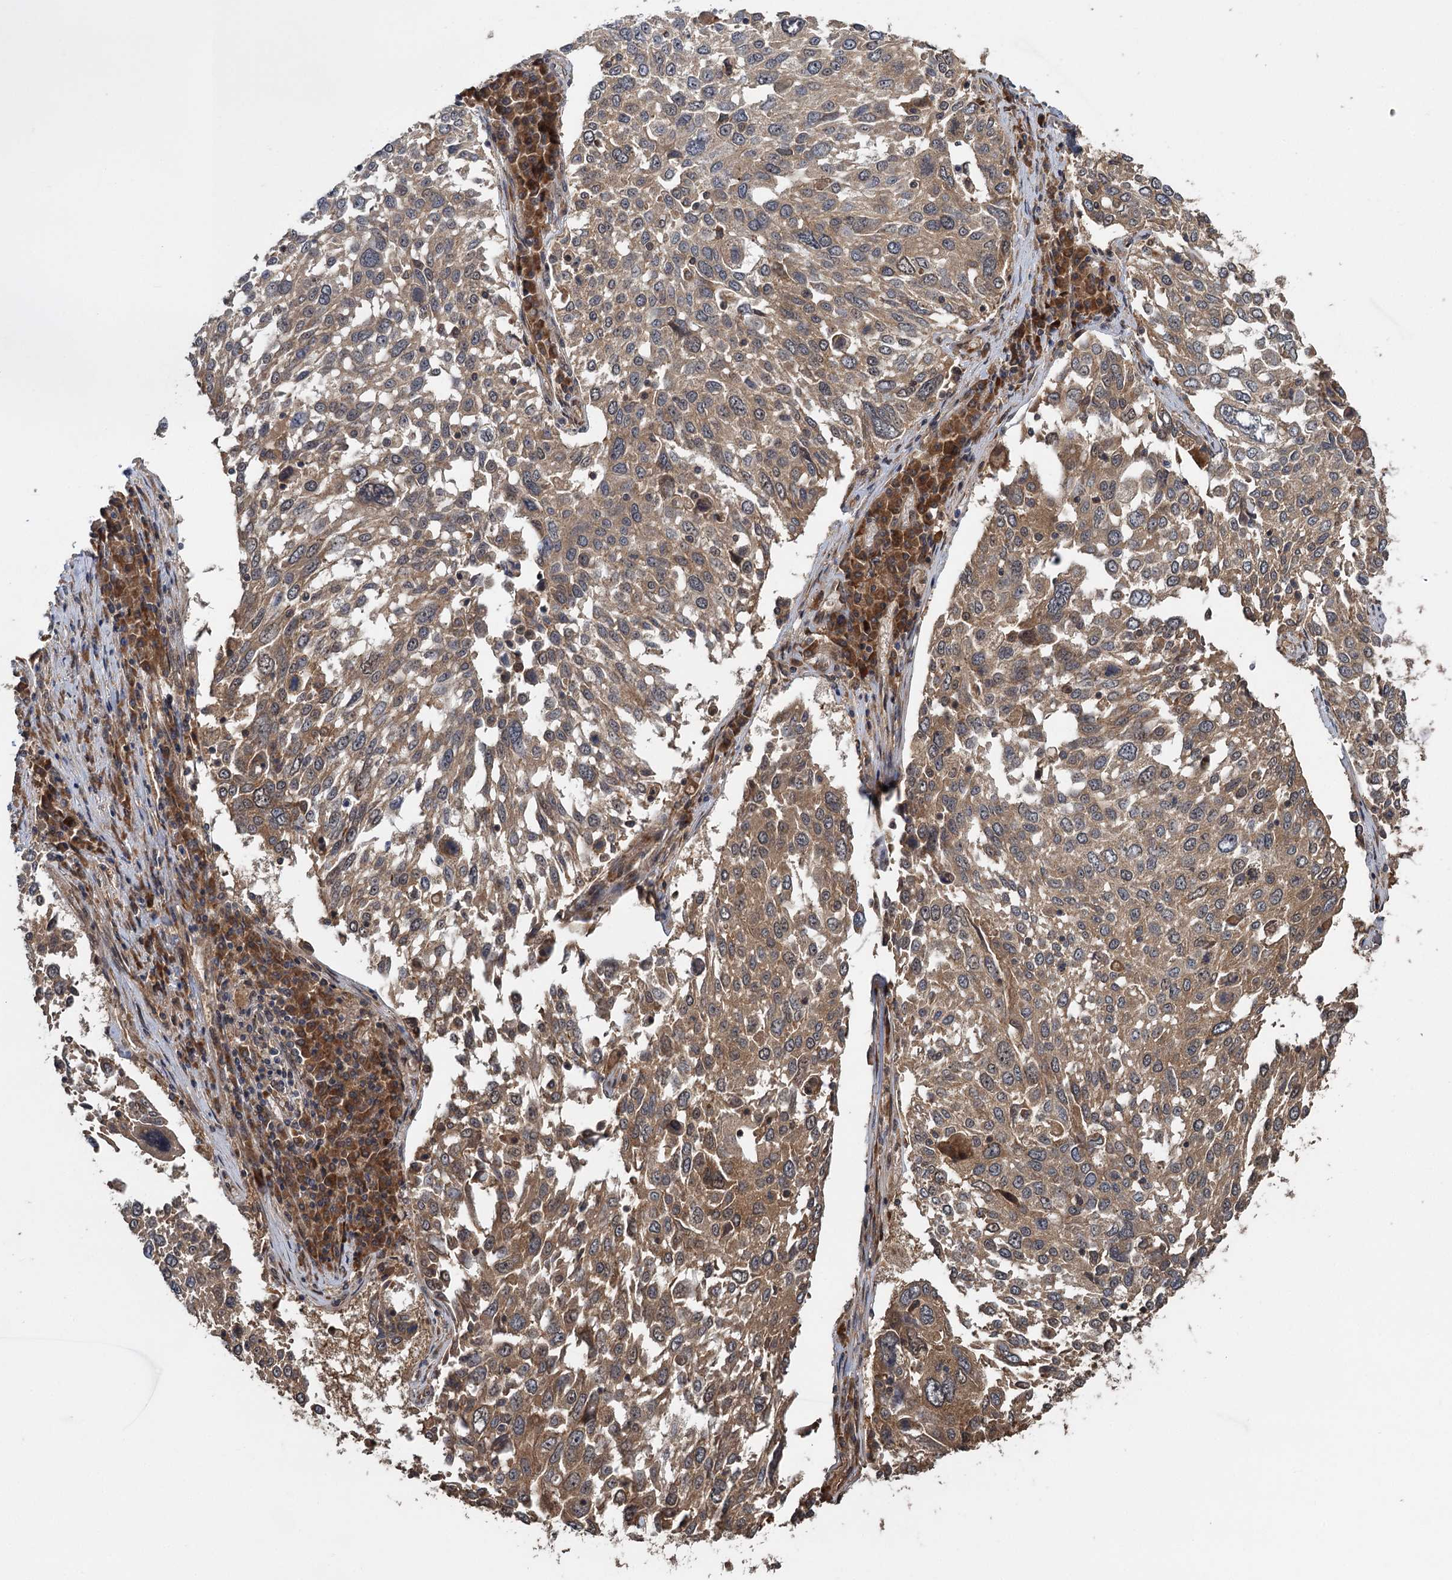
{"staining": {"intensity": "moderate", "quantity": ">75%", "location": "cytoplasmic/membranous"}, "tissue": "lung cancer", "cell_type": "Tumor cells", "image_type": "cancer", "snomed": [{"axis": "morphology", "description": "Squamous cell carcinoma, NOS"}, {"axis": "topography", "description": "Lung"}], "caption": "Moderate cytoplasmic/membranous staining is identified in about >75% of tumor cells in lung cancer.", "gene": "KANSL2", "patient": {"sex": "male", "age": 65}}